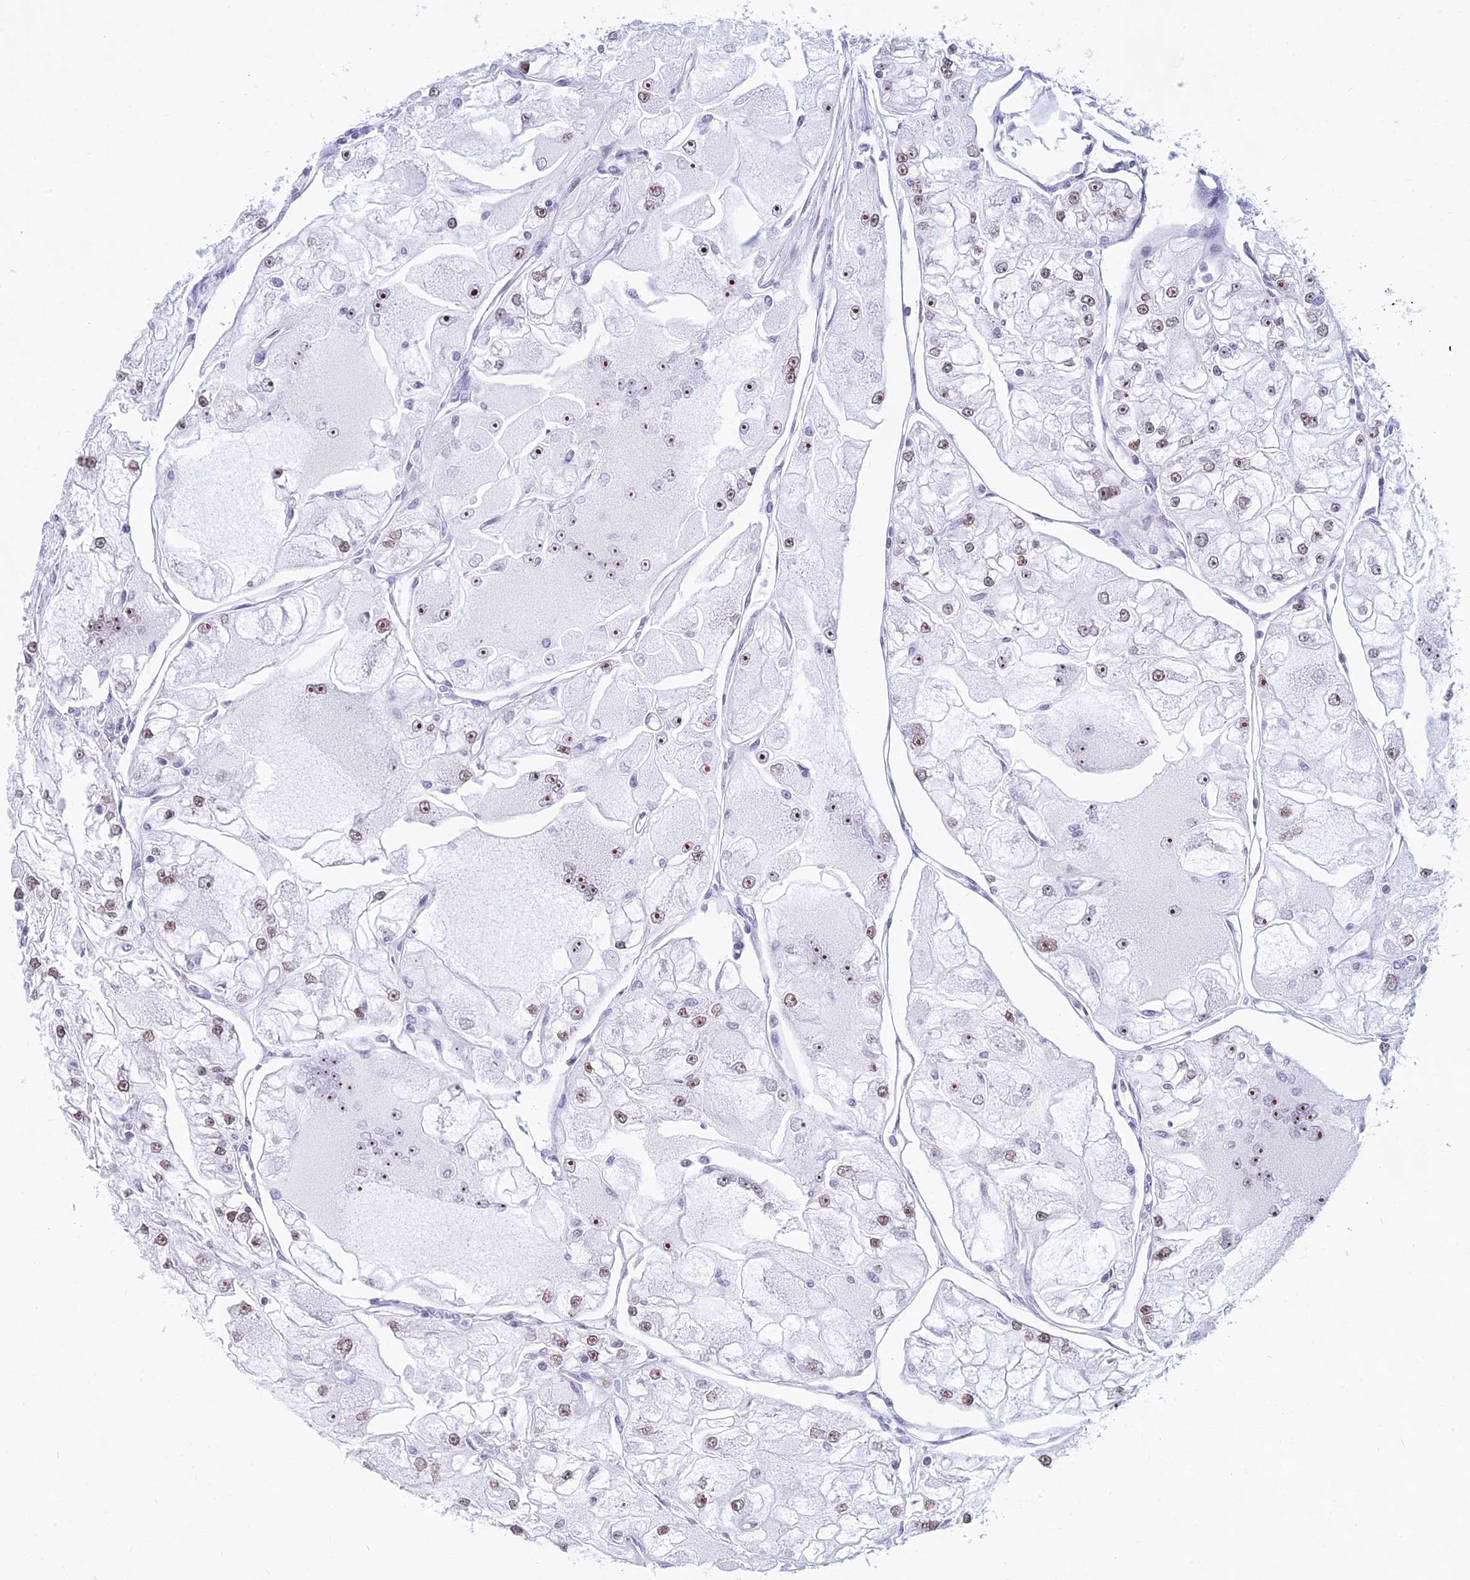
{"staining": {"intensity": "strong", "quantity": "25%-75%", "location": "nuclear"}, "tissue": "renal cancer", "cell_type": "Tumor cells", "image_type": "cancer", "snomed": [{"axis": "morphology", "description": "Adenocarcinoma, NOS"}, {"axis": "topography", "description": "Kidney"}], "caption": "Immunohistochemistry photomicrograph of neoplastic tissue: renal cancer (adenocarcinoma) stained using IHC exhibits high levels of strong protein expression localized specifically in the nuclear of tumor cells, appearing as a nuclear brown color.", "gene": "KRR1", "patient": {"sex": "female", "age": 72}}